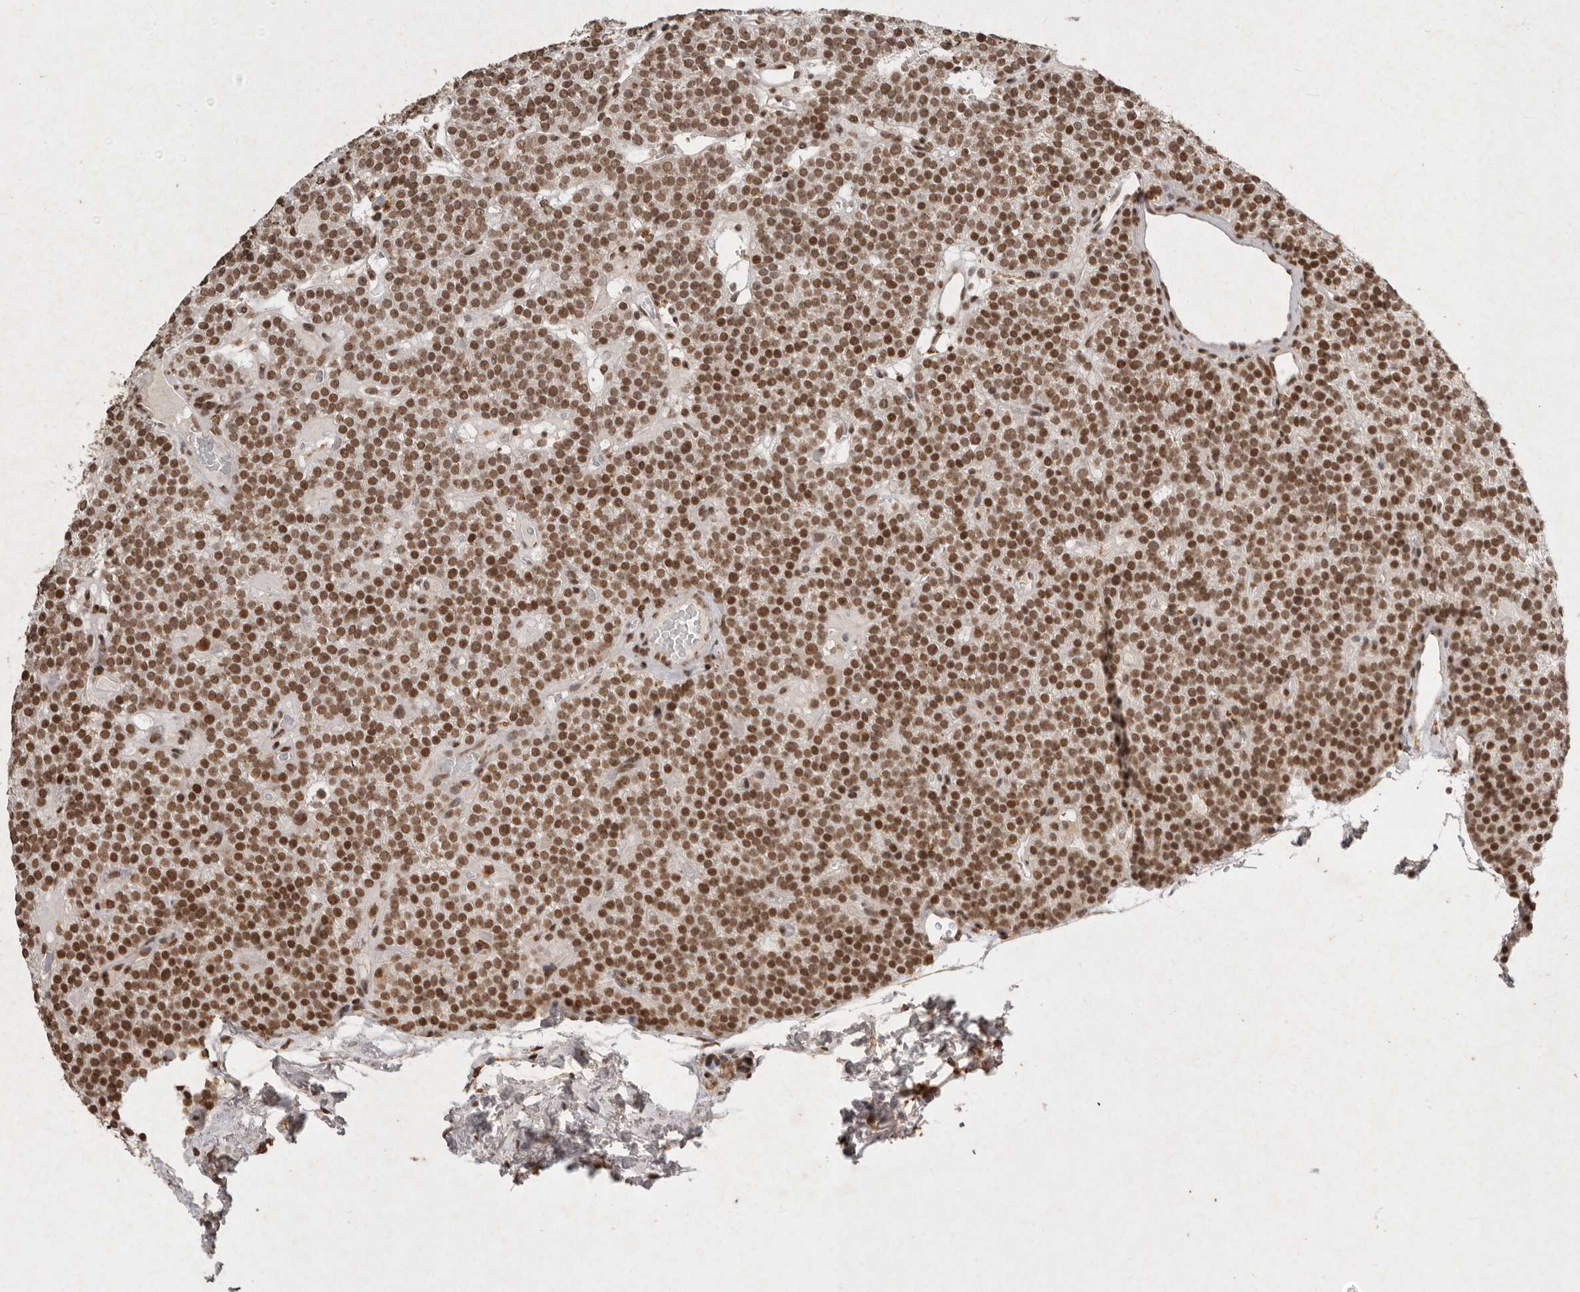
{"staining": {"intensity": "moderate", "quantity": ">75%", "location": "cytoplasmic/membranous,nuclear"}, "tissue": "parathyroid gland", "cell_type": "Glandular cells", "image_type": "normal", "snomed": [{"axis": "morphology", "description": "Normal tissue, NOS"}, {"axis": "topography", "description": "Parathyroid gland"}], "caption": "This is an image of immunohistochemistry (IHC) staining of benign parathyroid gland, which shows moderate expression in the cytoplasmic/membranous,nuclear of glandular cells.", "gene": "NKX3", "patient": {"sex": "male", "age": 83}}